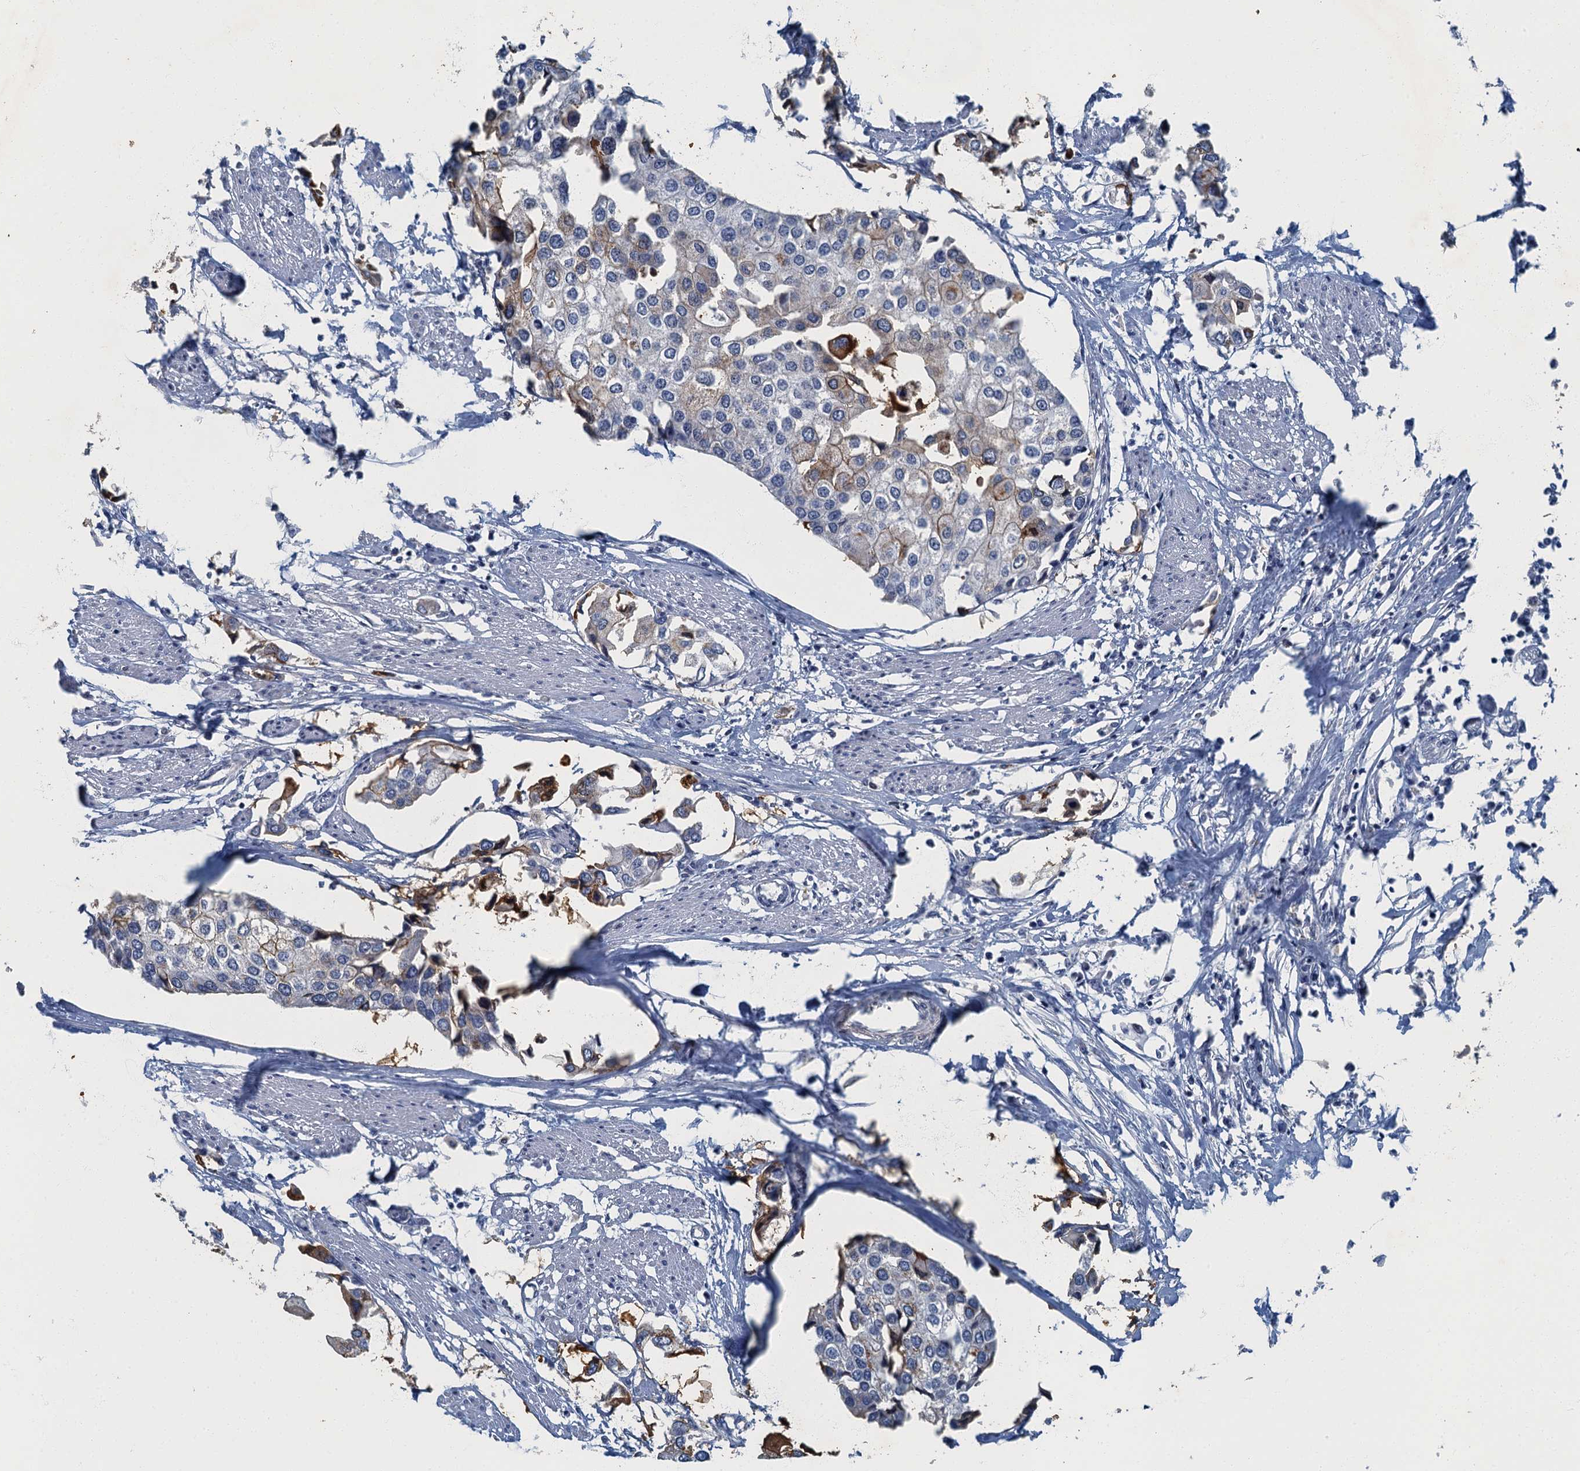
{"staining": {"intensity": "moderate", "quantity": "<25%", "location": "cytoplasmic/membranous"}, "tissue": "urothelial cancer", "cell_type": "Tumor cells", "image_type": "cancer", "snomed": [{"axis": "morphology", "description": "Urothelial carcinoma, High grade"}, {"axis": "topography", "description": "Urinary bladder"}], "caption": "An immunohistochemistry (IHC) photomicrograph of tumor tissue is shown. Protein staining in brown labels moderate cytoplasmic/membranous positivity in urothelial carcinoma (high-grade) within tumor cells.", "gene": "GADL1", "patient": {"sex": "male", "age": 64}}